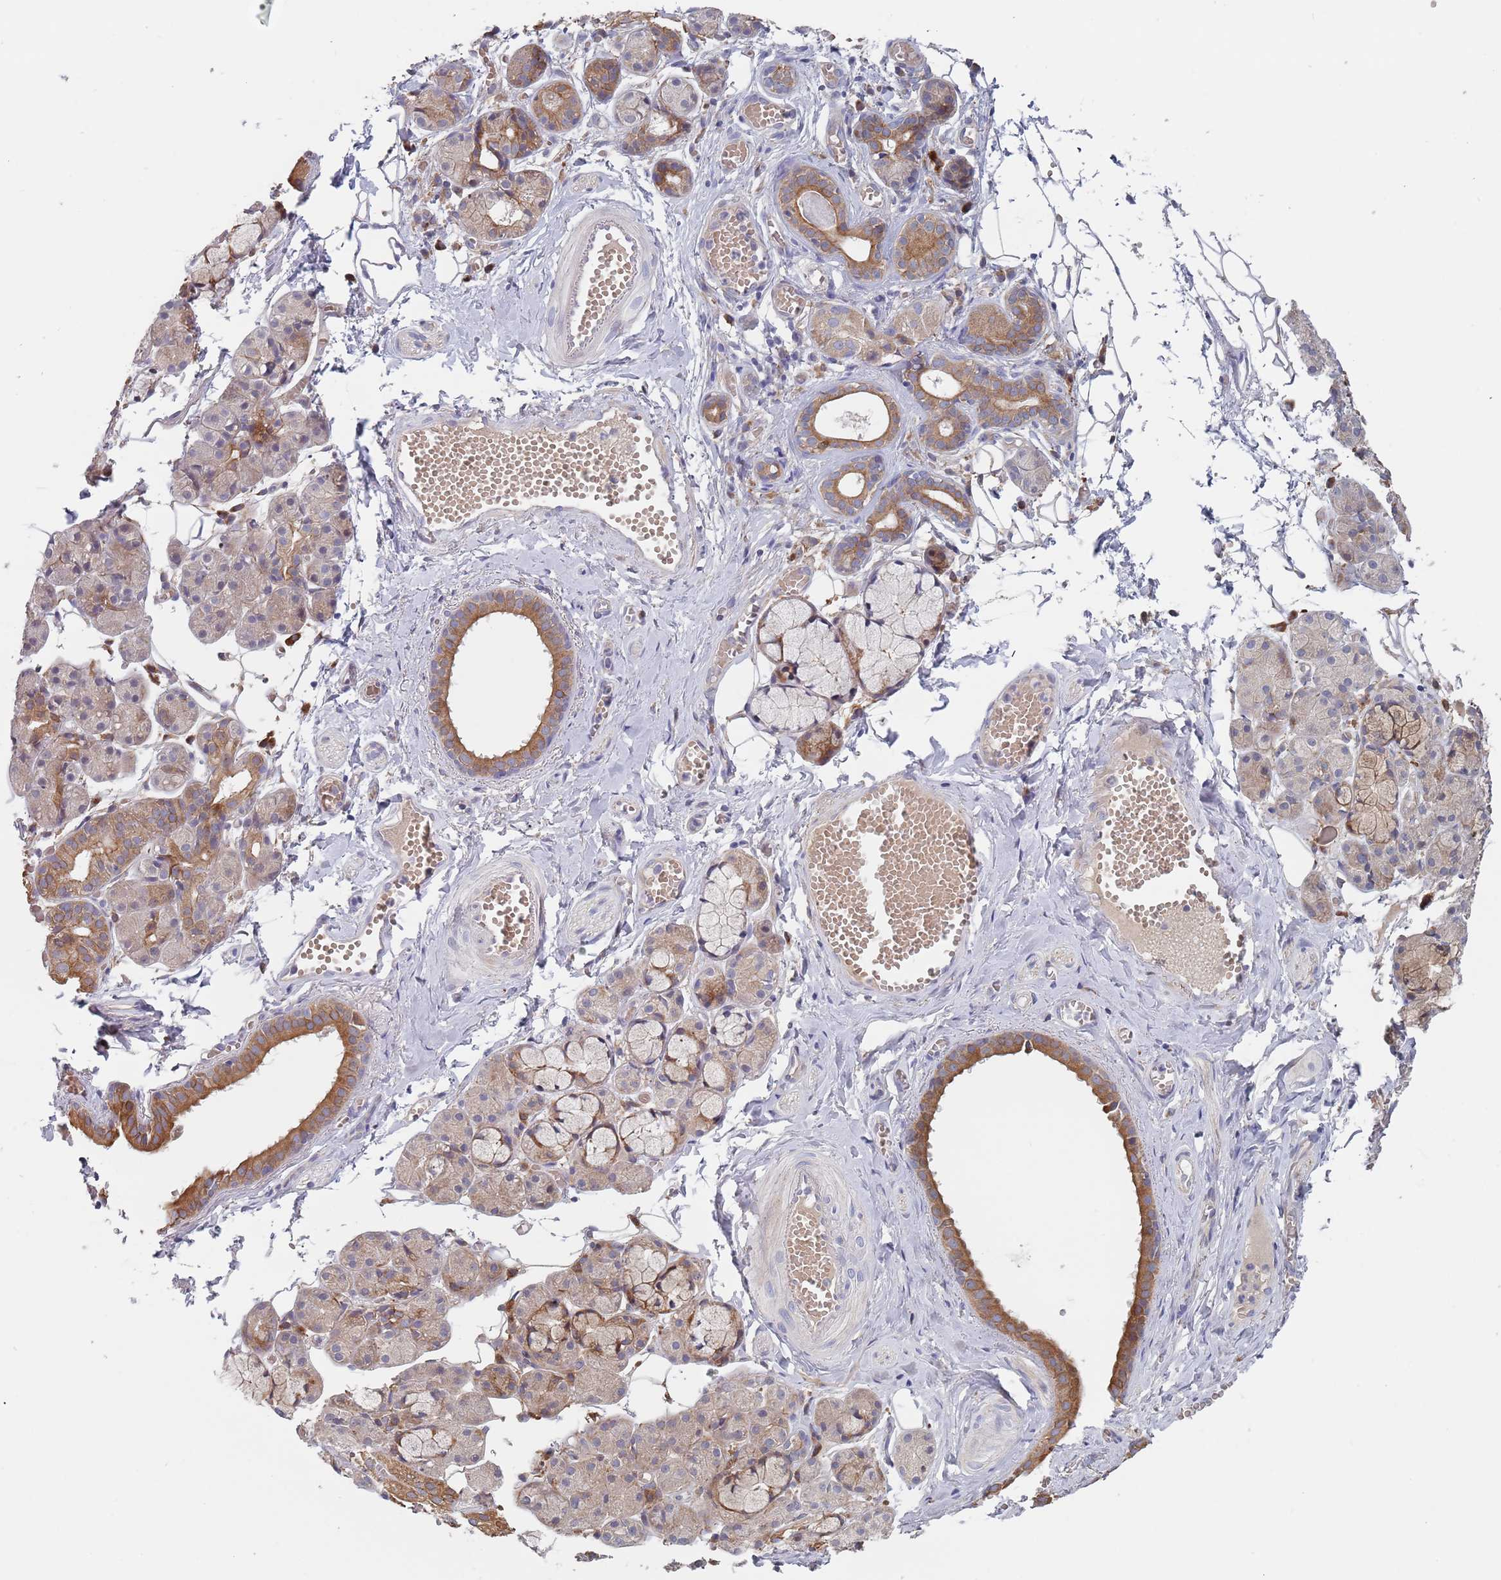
{"staining": {"intensity": "moderate", "quantity": "25%-75%", "location": "cytoplasmic/membranous"}, "tissue": "salivary gland", "cell_type": "Glandular cells", "image_type": "normal", "snomed": [{"axis": "morphology", "description": "Normal tissue, NOS"}, {"axis": "topography", "description": "Salivary gland"}], "caption": "This micrograph shows IHC staining of benign salivary gland, with medium moderate cytoplasmic/membranous positivity in approximately 25%-75% of glandular cells.", "gene": "ZNF140", "patient": {"sex": "male", "age": 63}}